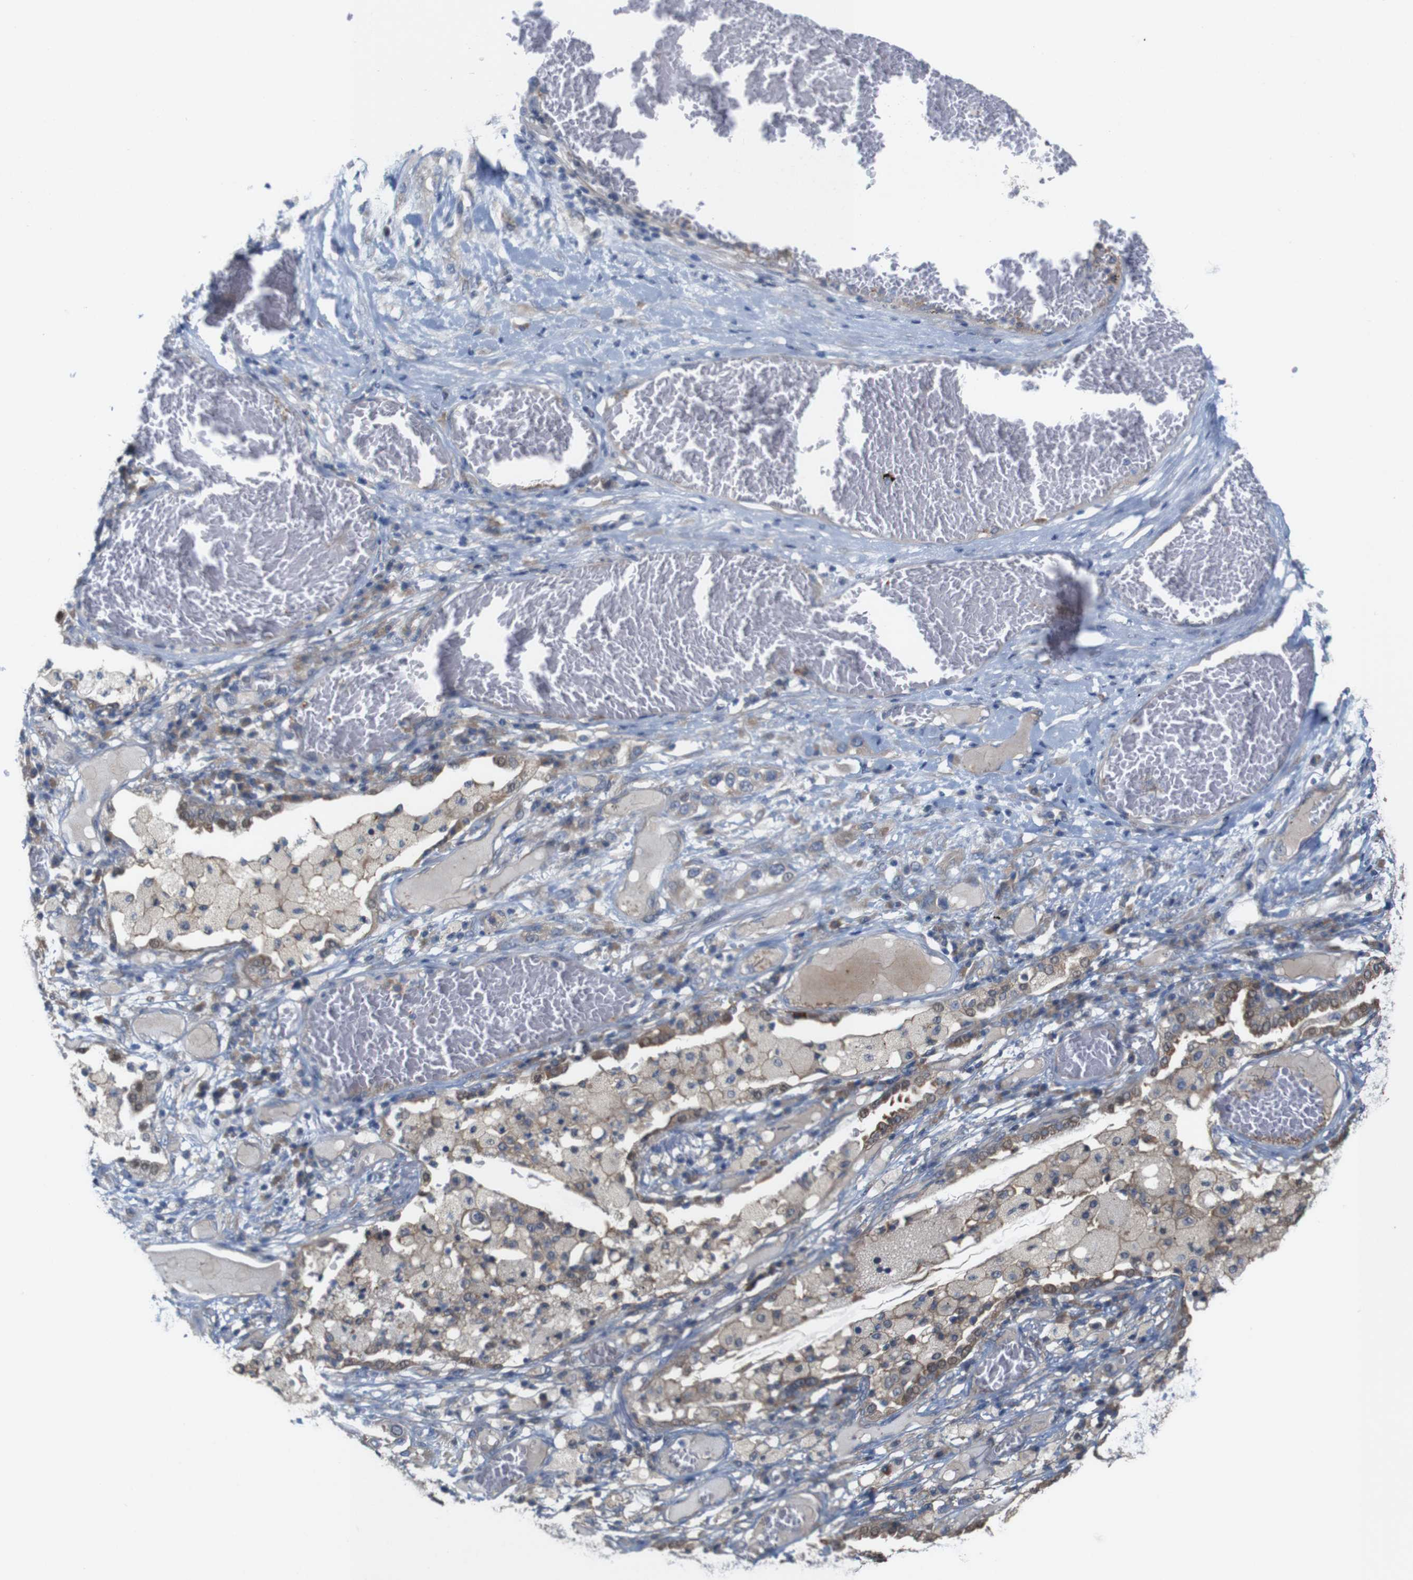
{"staining": {"intensity": "weak", "quantity": ">75%", "location": "cytoplasmic/membranous"}, "tissue": "lung cancer", "cell_type": "Tumor cells", "image_type": "cancer", "snomed": [{"axis": "morphology", "description": "Squamous cell carcinoma, NOS"}, {"axis": "topography", "description": "Lung"}], "caption": "DAB (3,3'-diaminobenzidine) immunohistochemical staining of human squamous cell carcinoma (lung) shows weak cytoplasmic/membranous protein positivity in about >75% of tumor cells.", "gene": "MYEOV", "patient": {"sex": "male", "age": 71}}